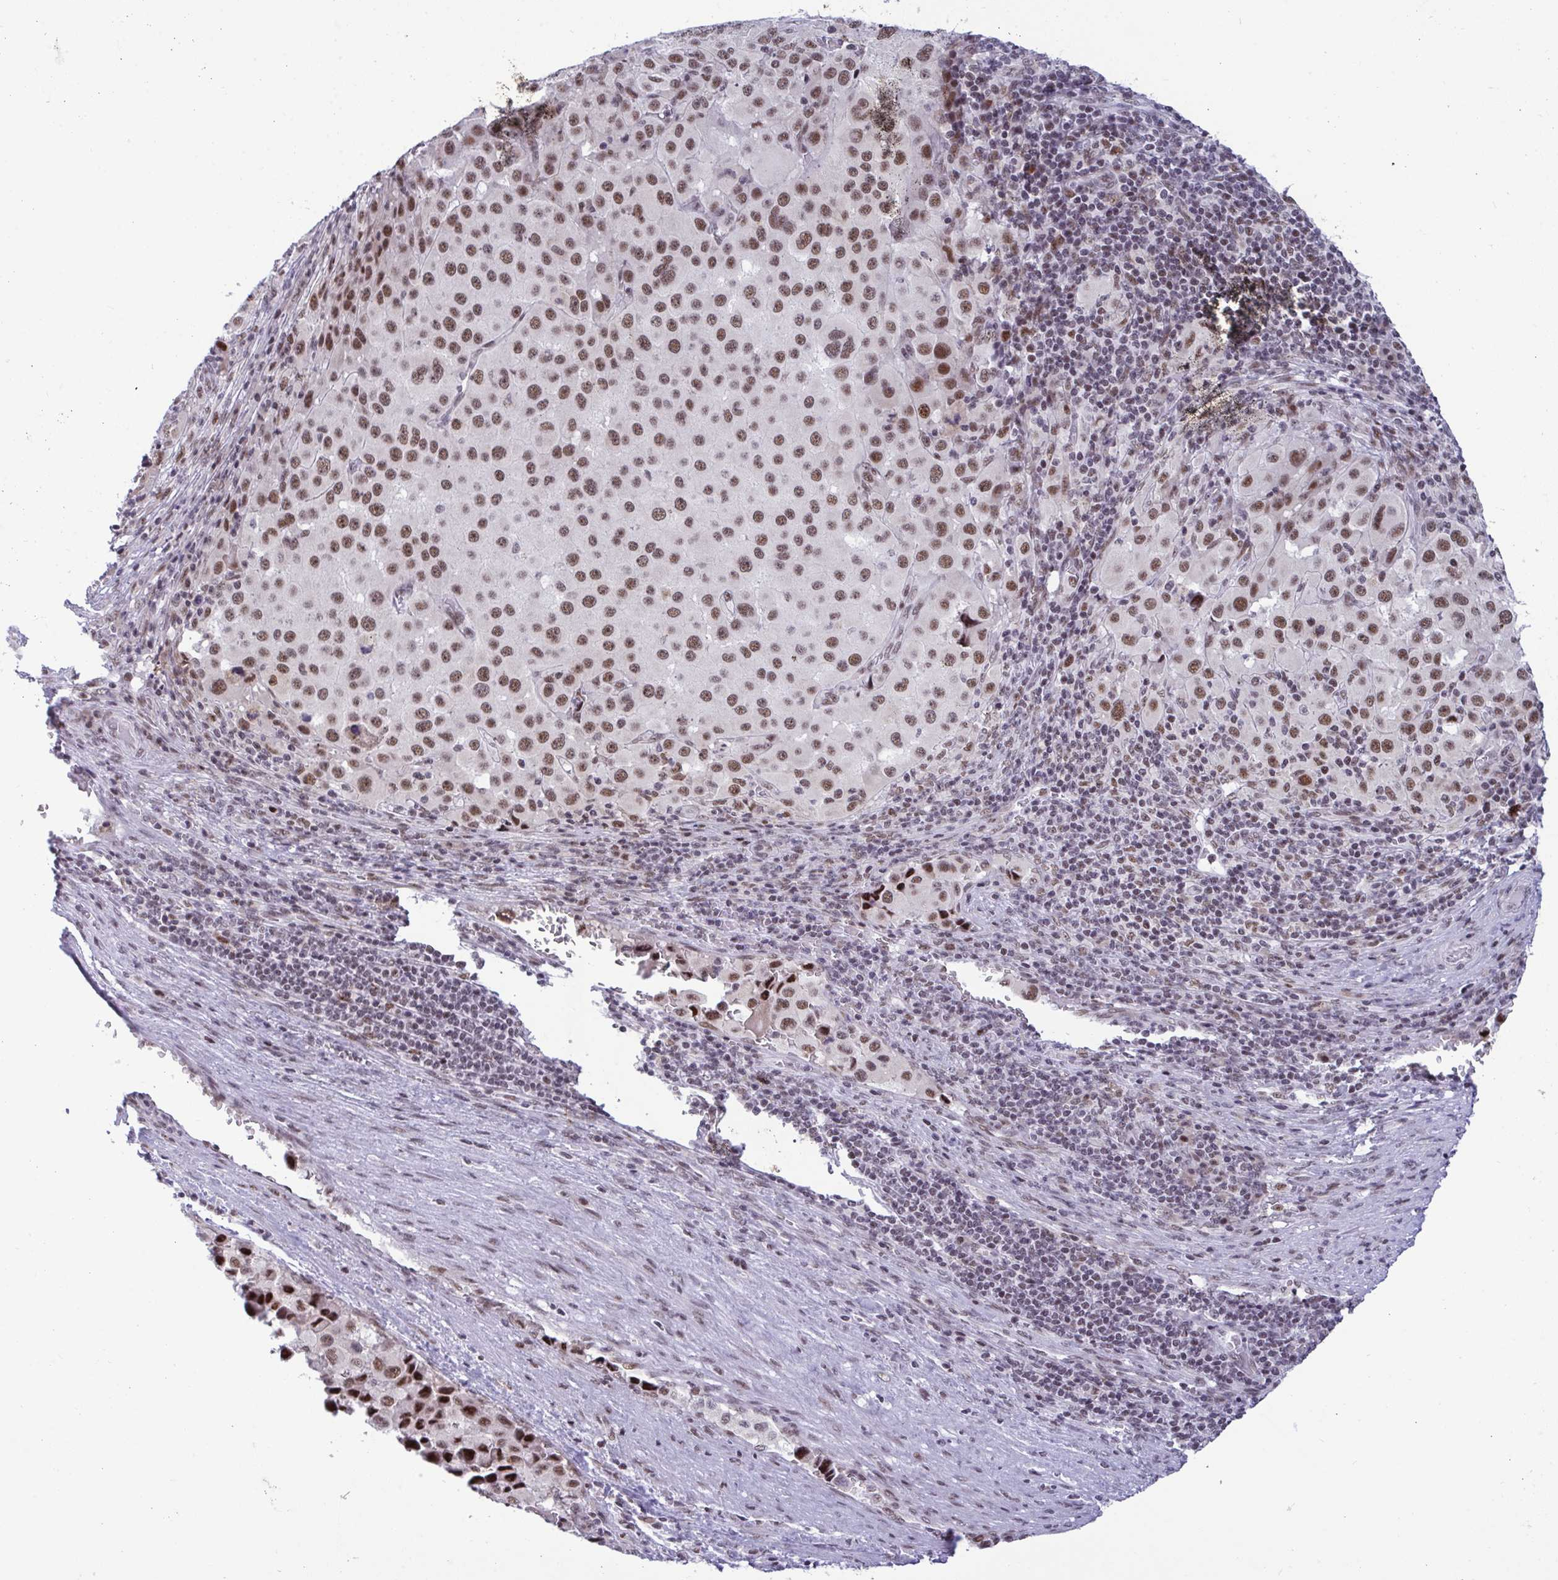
{"staining": {"intensity": "moderate", "quantity": ">75%", "location": "nuclear"}, "tissue": "melanoma", "cell_type": "Tumor cells", "image_type": "cancer", "snomed": [{"axis": "morphology", "description": "Malignant melanoma, Metastatic site"}, {"axis": "topography", "description": "Lymph node"}], "caption": "Immunohistochemistry image of neoplastic tissue: human melanoma stained using IHC shows medium levels of moderate protein expression localized specifically in the nuclear of tumor cells, appearing as a nuclear brown color.", "gene": "WBP11", "patient": {"sex": "female", "age": 65}}